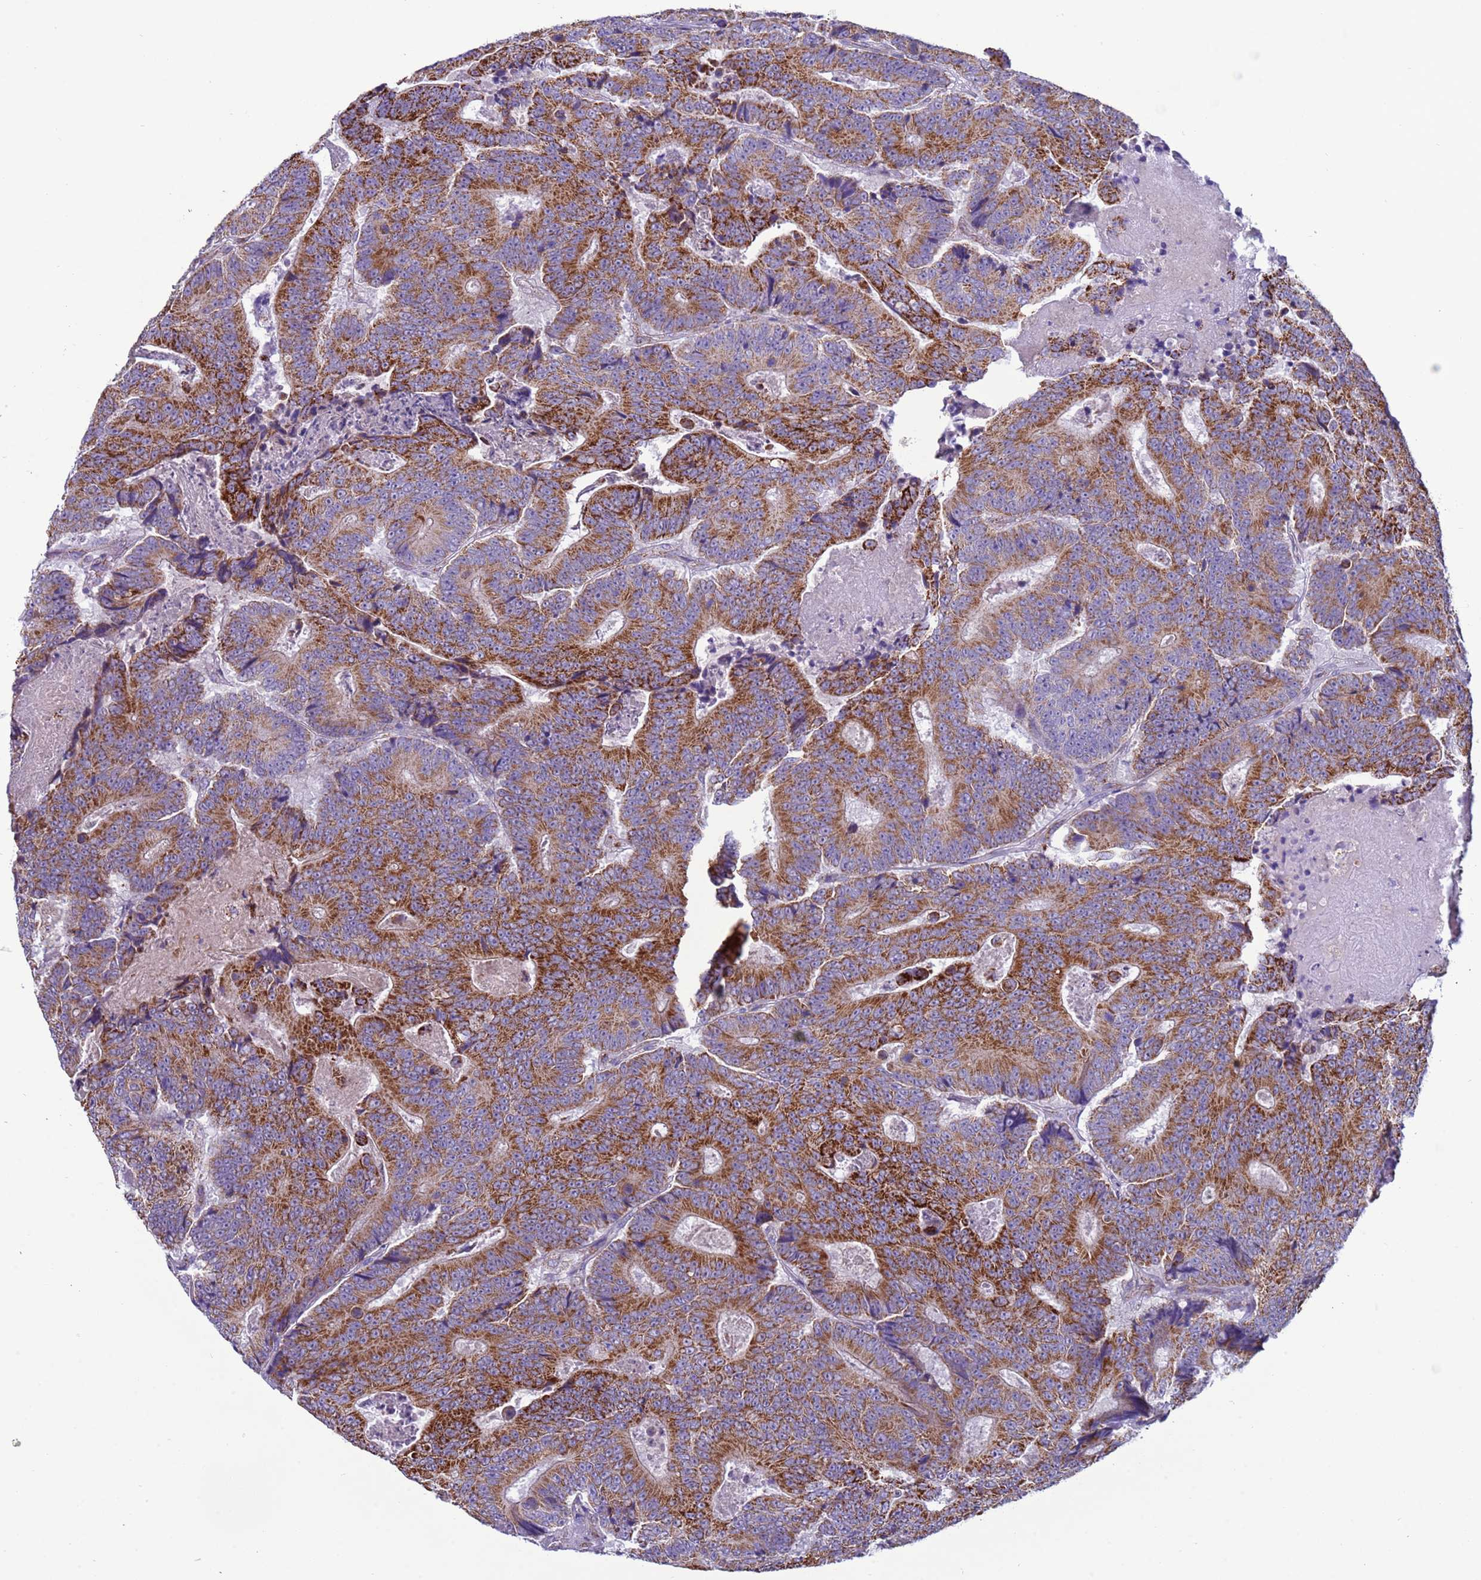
{"staining": {"intensity": "strong", "quantity": ">75%", "location": "cytoplasmic/membranous"}, "tissue": "colorectal cancer", "cell_type": "Tumor cells", "image_type": "cancer", "snomed": [{"axis": "morphology", "description": "Adenocarcinoma, NOS"}, {"axis": "topography", "description": "Colon"}], "caption": "An immunohistochemistry image of neoplastic tissue is shown. Protein staining in brown highlights strong cytoplasmic/membranous positivity in colorectal adenocarcinoma within tumor cells. Immunohistochemistry stains the protein of interest in brown and the nuclei are stained blue.", "gene": "NCALD", "patient": {"sex": "male", "age": 83}}